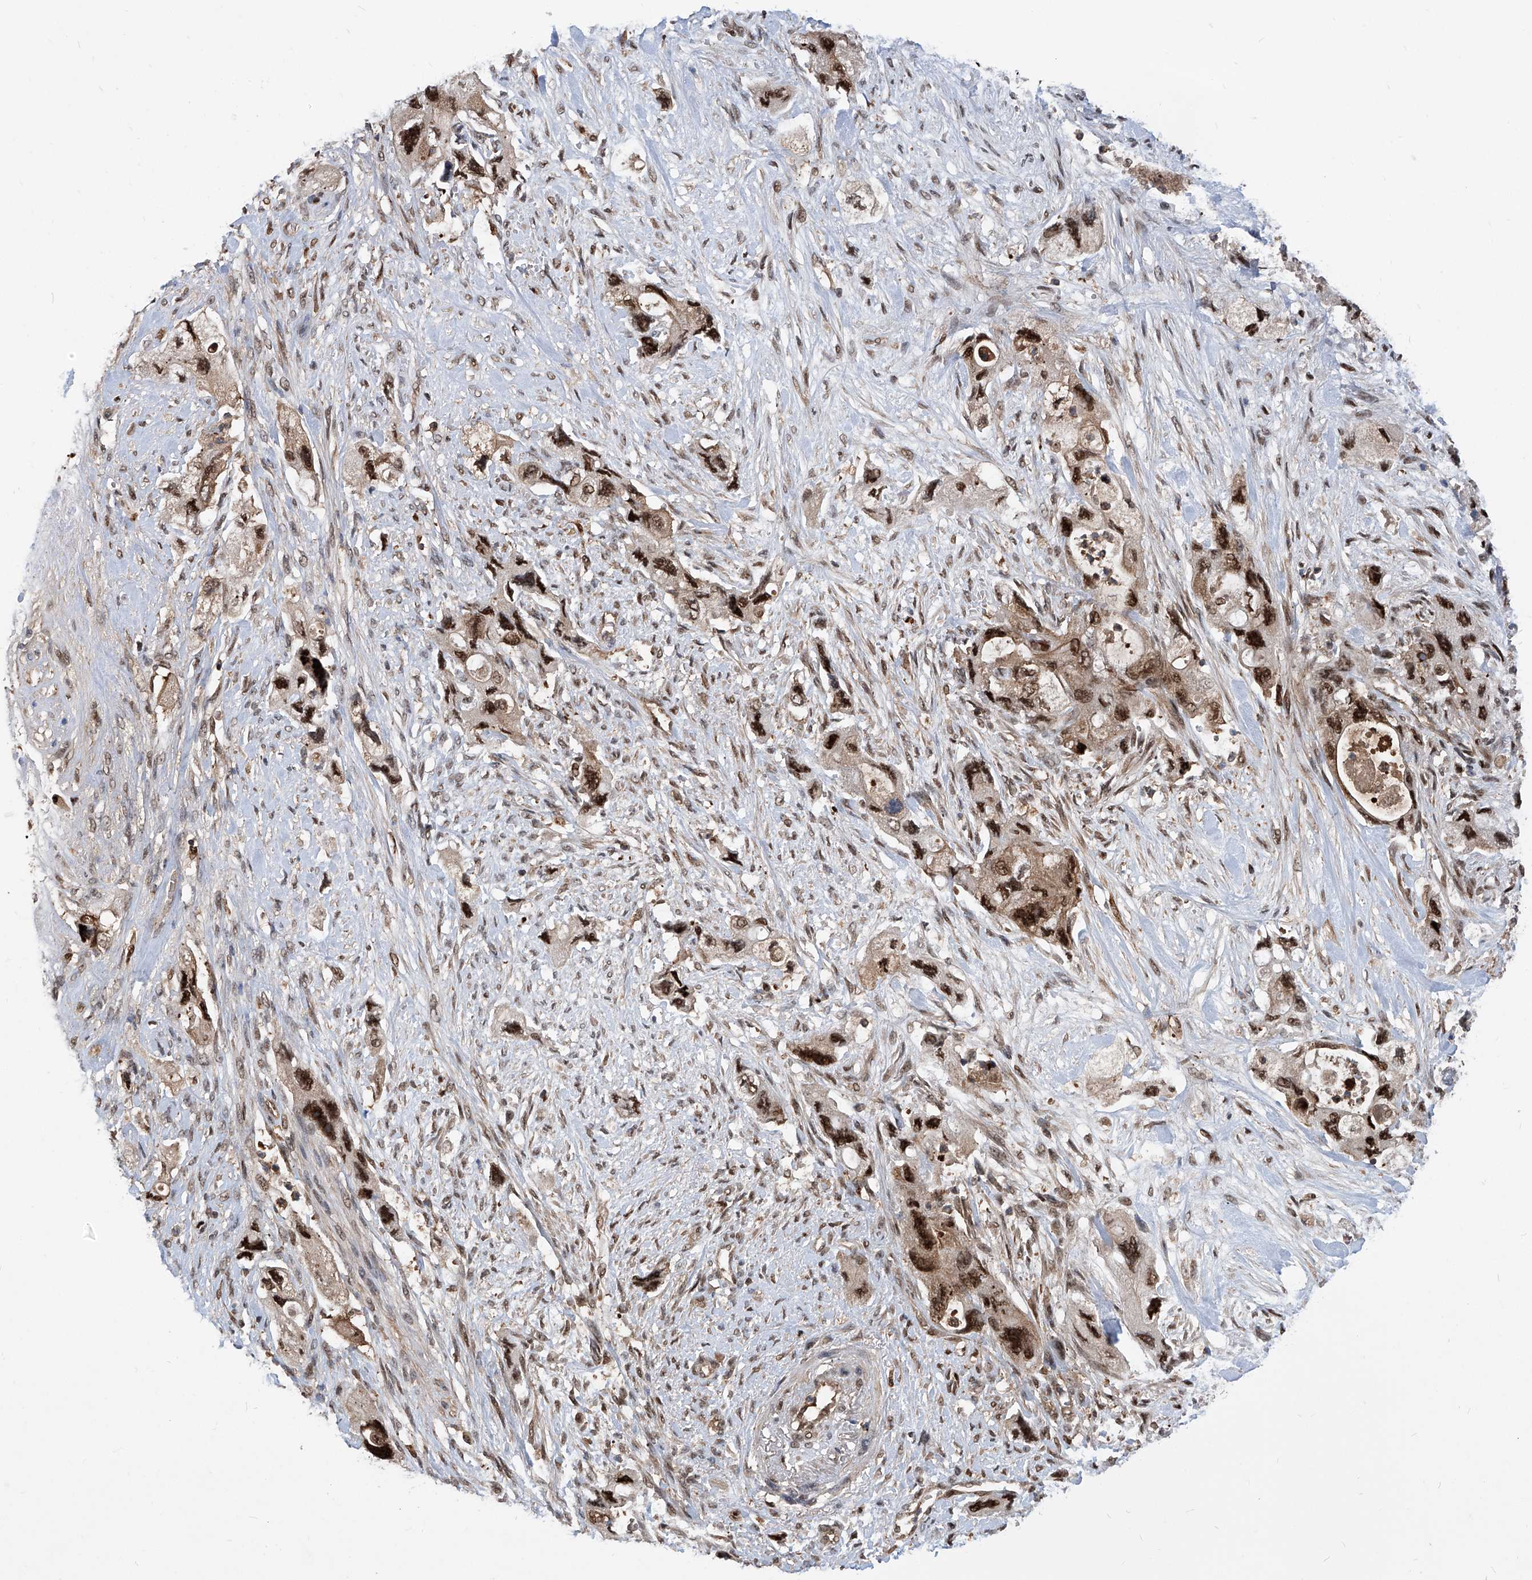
{"staining": {"intensity": "strong", "quantity": ">75%", "location": "nuclear"}, "tissue": "pancreatic cancer", "cell_type": "Tumor cells", "image_type": "cancer", "snomed": [{"axis": "morphology", "description": "Adenocarcinoma, NOS"}, {"axis": "topography", "description": "Pancreas"}], "caption": "This is a histology image of immunohistochemistry staining of pancreatic adenocarcinoma, which shows strong staining in the nuclear of tumor cells.", "gene": "PSMB1", "patient": {"sex": "female", "age": 73}}